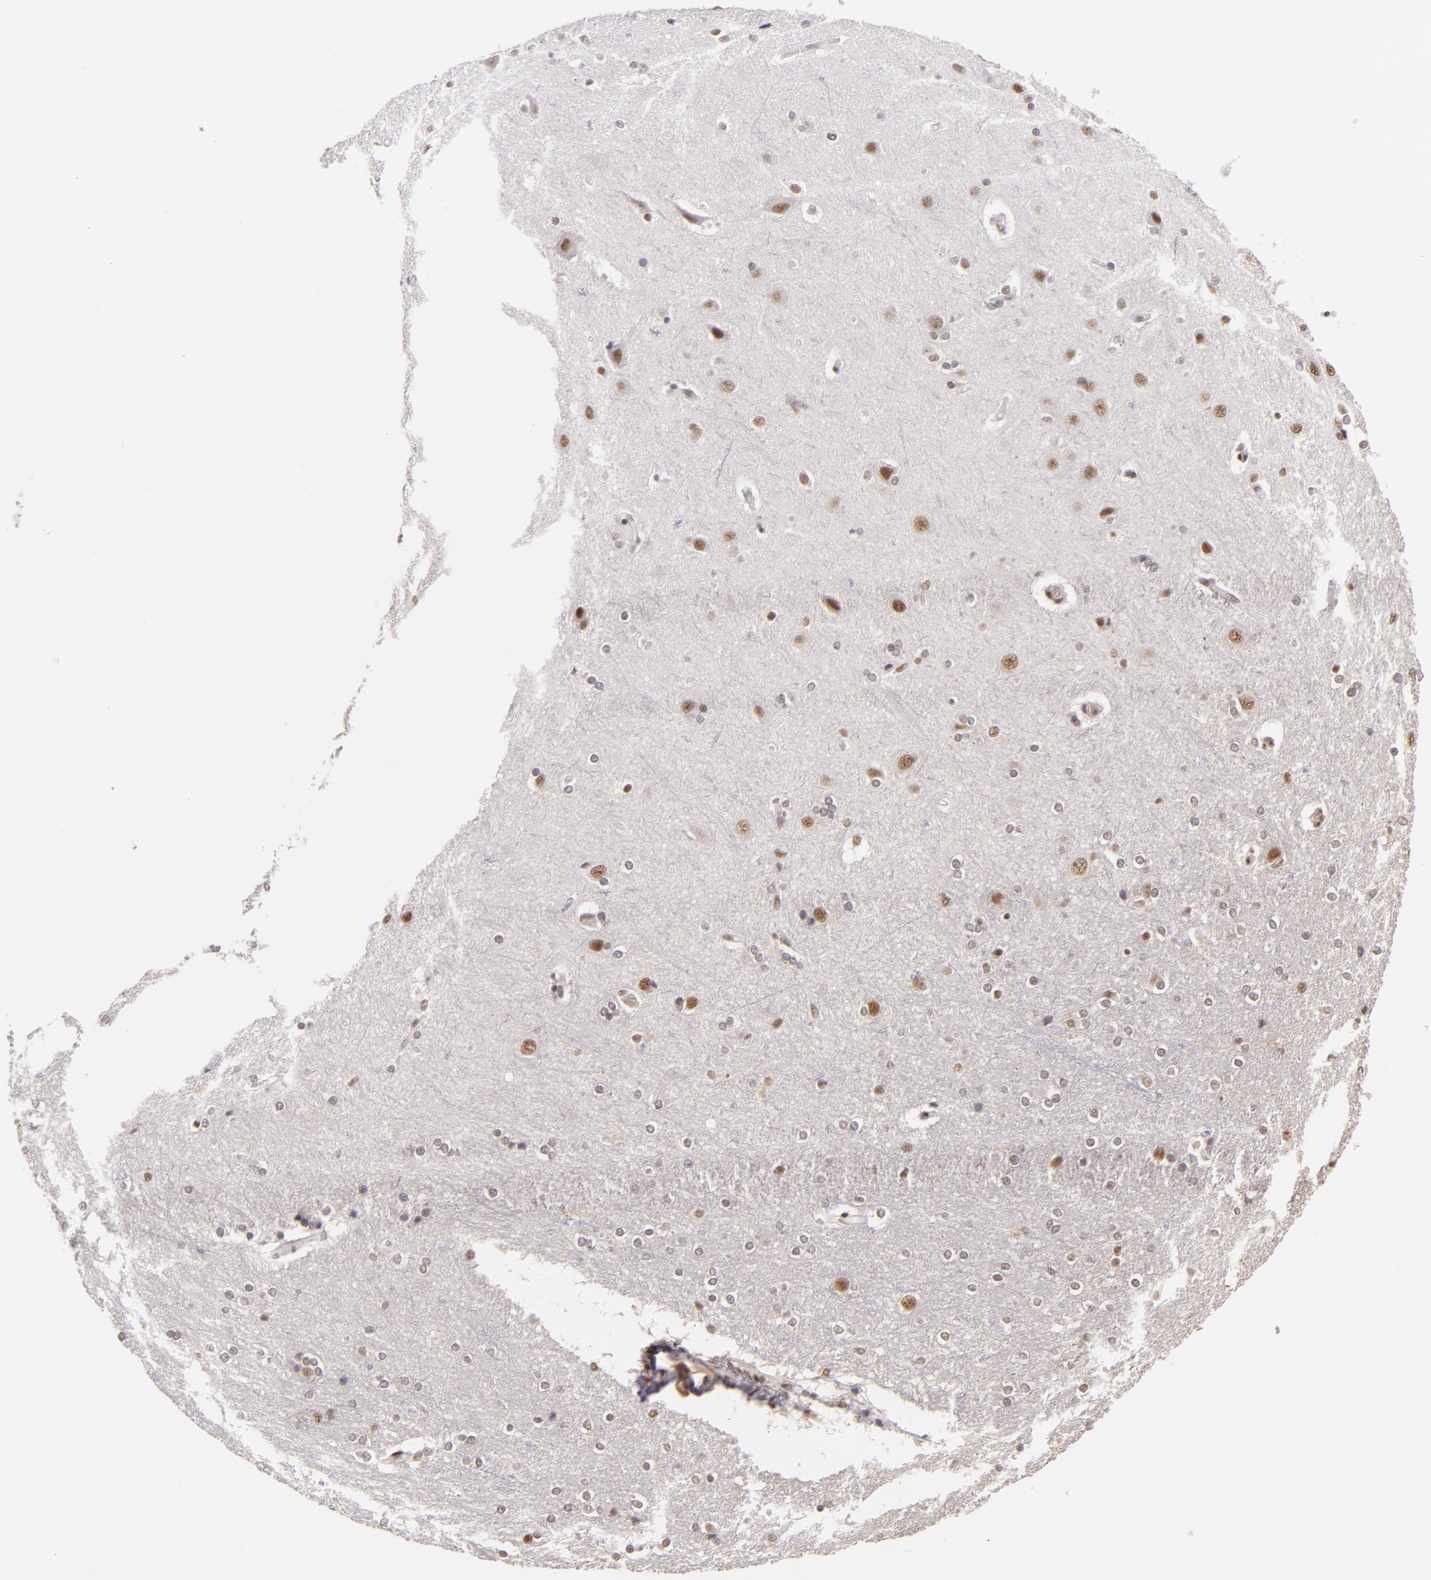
{"staining": {"intensity": "weak", "quantity": ">75%", "location": "nuclear"}, "tissue": "cerebral cortex", "cell_type": "Endothelial cells", "image_type": "normal", "snomed": [{"axis": "morphology", "description": "Normal tissue, NOS"}, {"axis": "topography", "description": "Cerebral cortex"}], "caption": "A photomicrograph of human cerebral cortex stained for a protein reveals weak nuclear brown staining in endothelial cells.", "gene": "INTS6", "patient": {"sex": "female", "age": 54}}